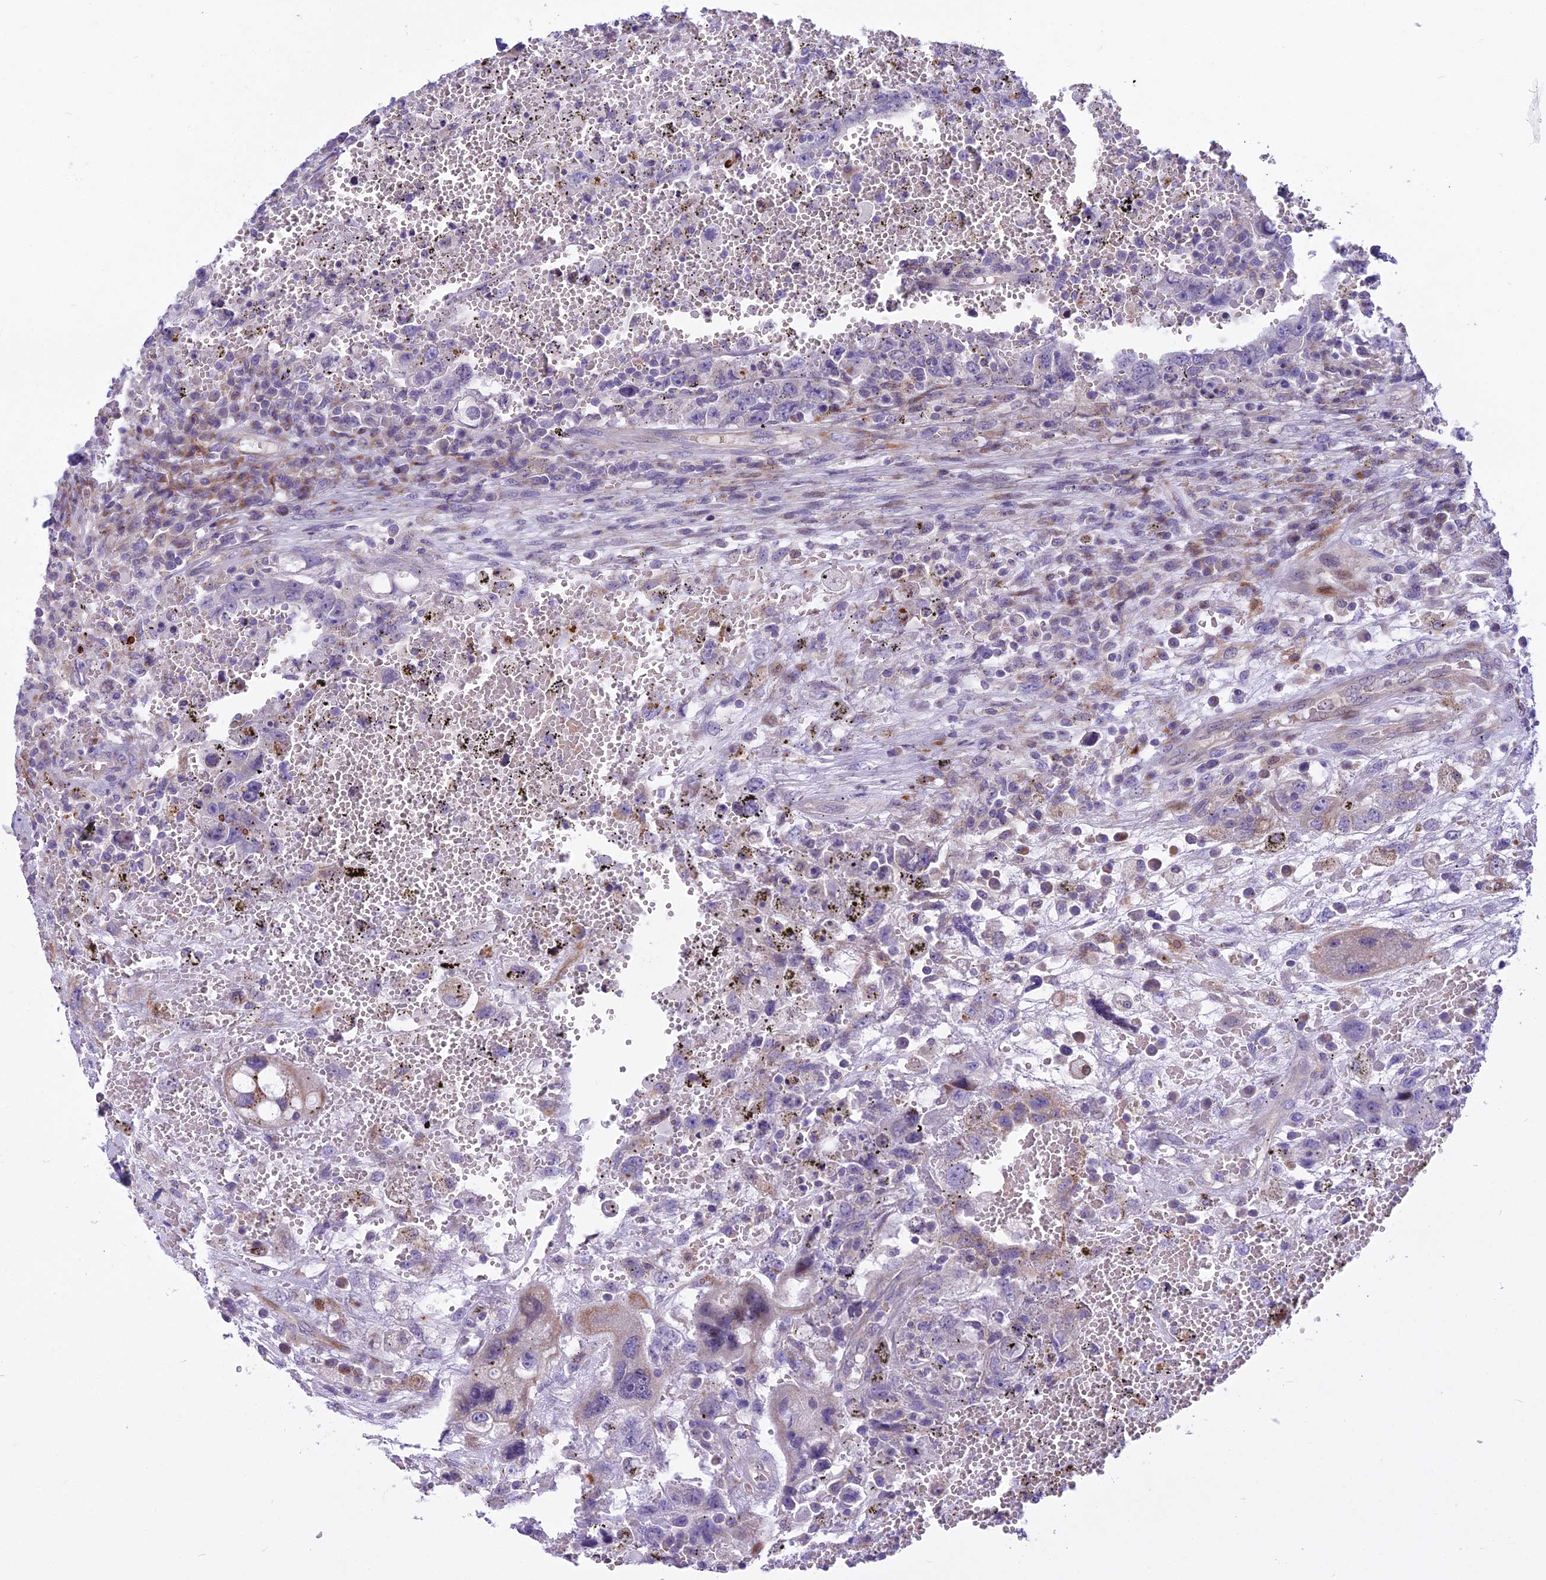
{"staining": {"intensity": "negative", "quantity": "none", "location": "none"}, "tissue": "testis cancer", "cell_type": "Tumor cells", "image_type": "cancer", "snomed": [{"axis": "morphology", "description": "Carcinoma, Embryonal, NOS"}, {"axis": "topography", "description": "Testis"}], "caption": "High magnification brightfield microscopy of testis cancer (embryonal carcinoma) stained with DAB (brown) and counterstained with hematoxylin (blue): tumor cells show no significant positivity.", "gene": "PCDHB14", "patient": {"sex": "male", "age": 26}}